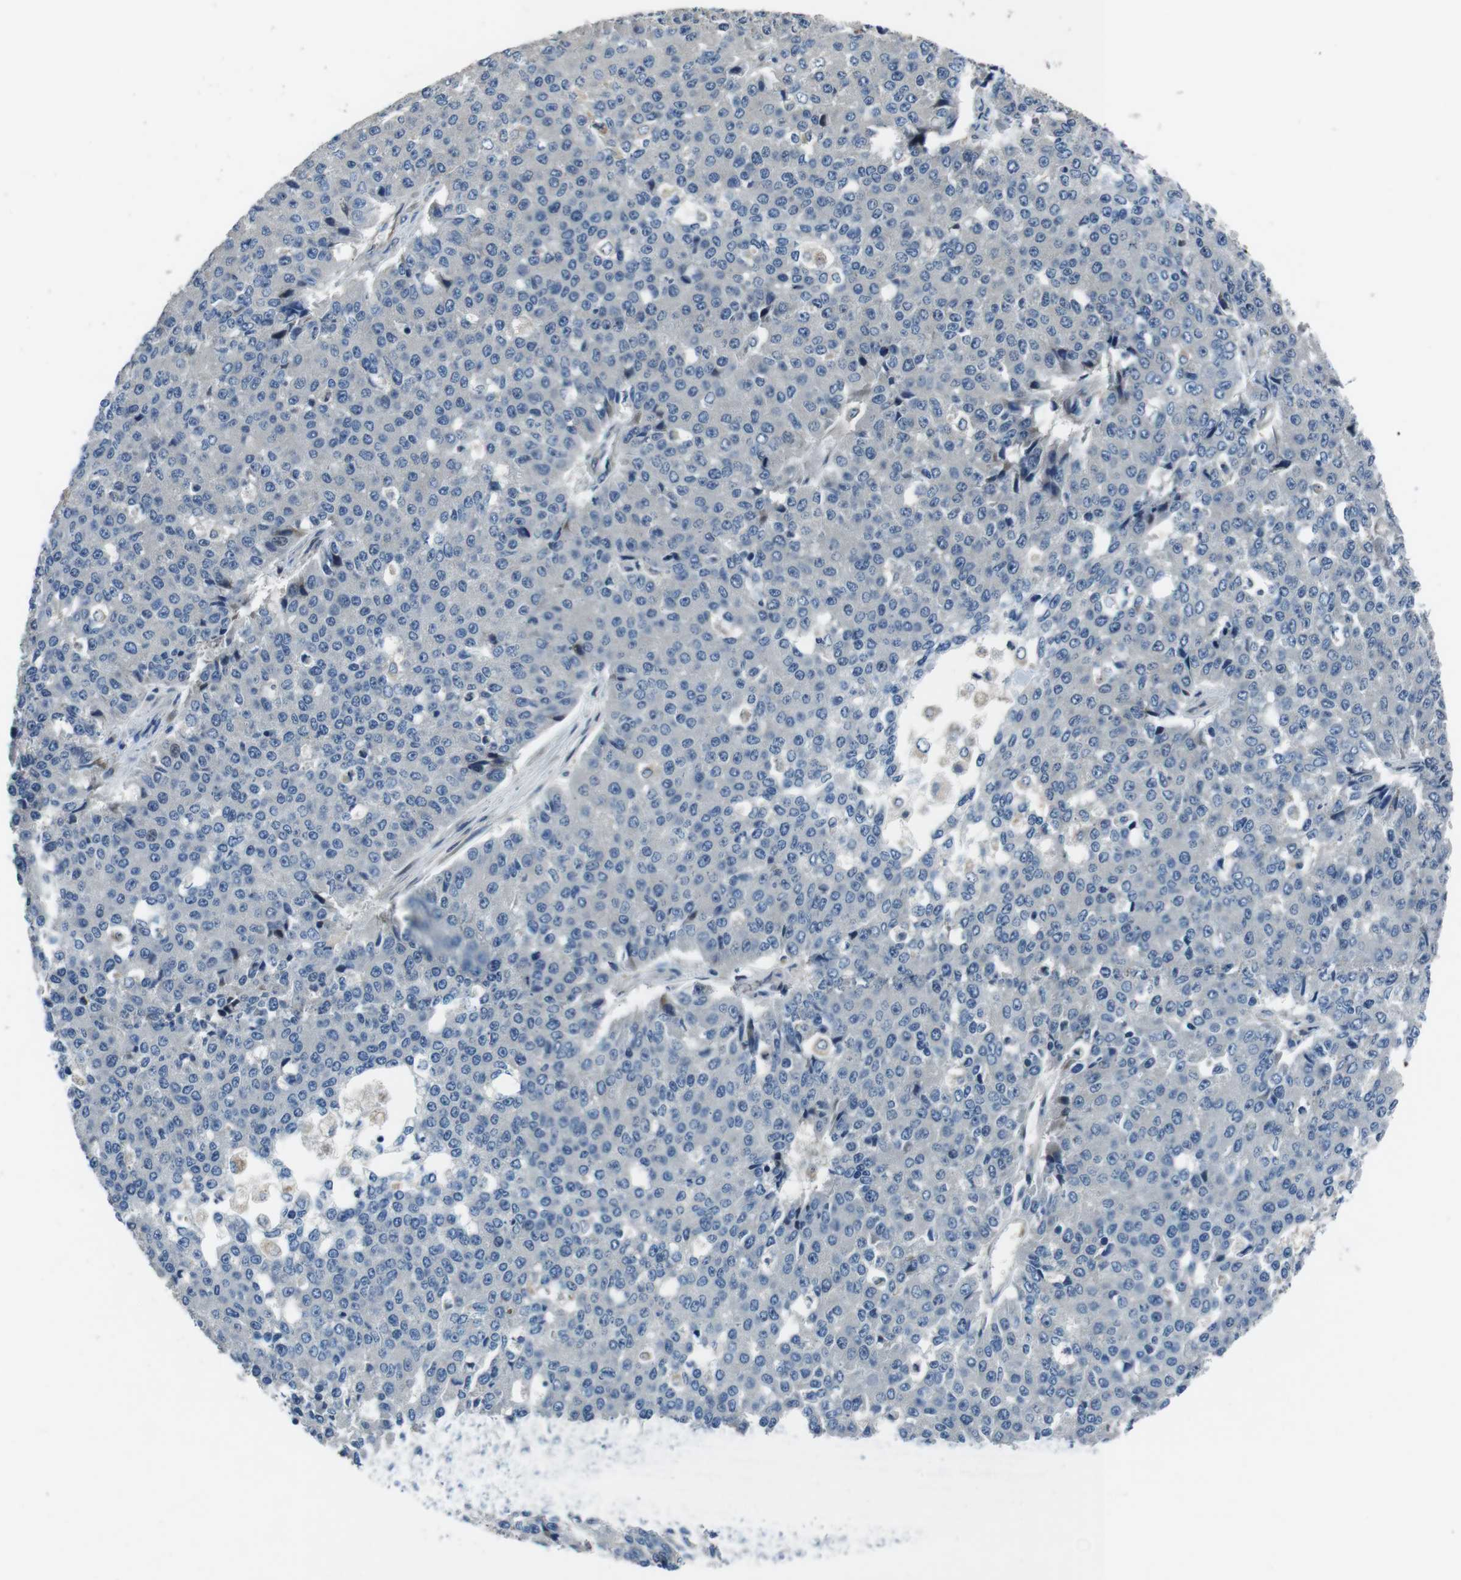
{"staining": {"intensity": "negative", "quantity": "none", "location": "none"}, "tissue": "pancreatic cancer", "cell_type": "Tumor cells", "image_type": "cancer", "snomed": [{"axis": "morphology", "description": "Adenocarcinoma, NOS"}, {"axis": "topography", "description": "Pancreas"}], "caption": "Human pancreatic cancer stained for a protein using immunohistochemistry (IHC) shows no staining in tumor cells.", "gene": "LRRC49", "patient": {"sex": "male", "age": 50}}